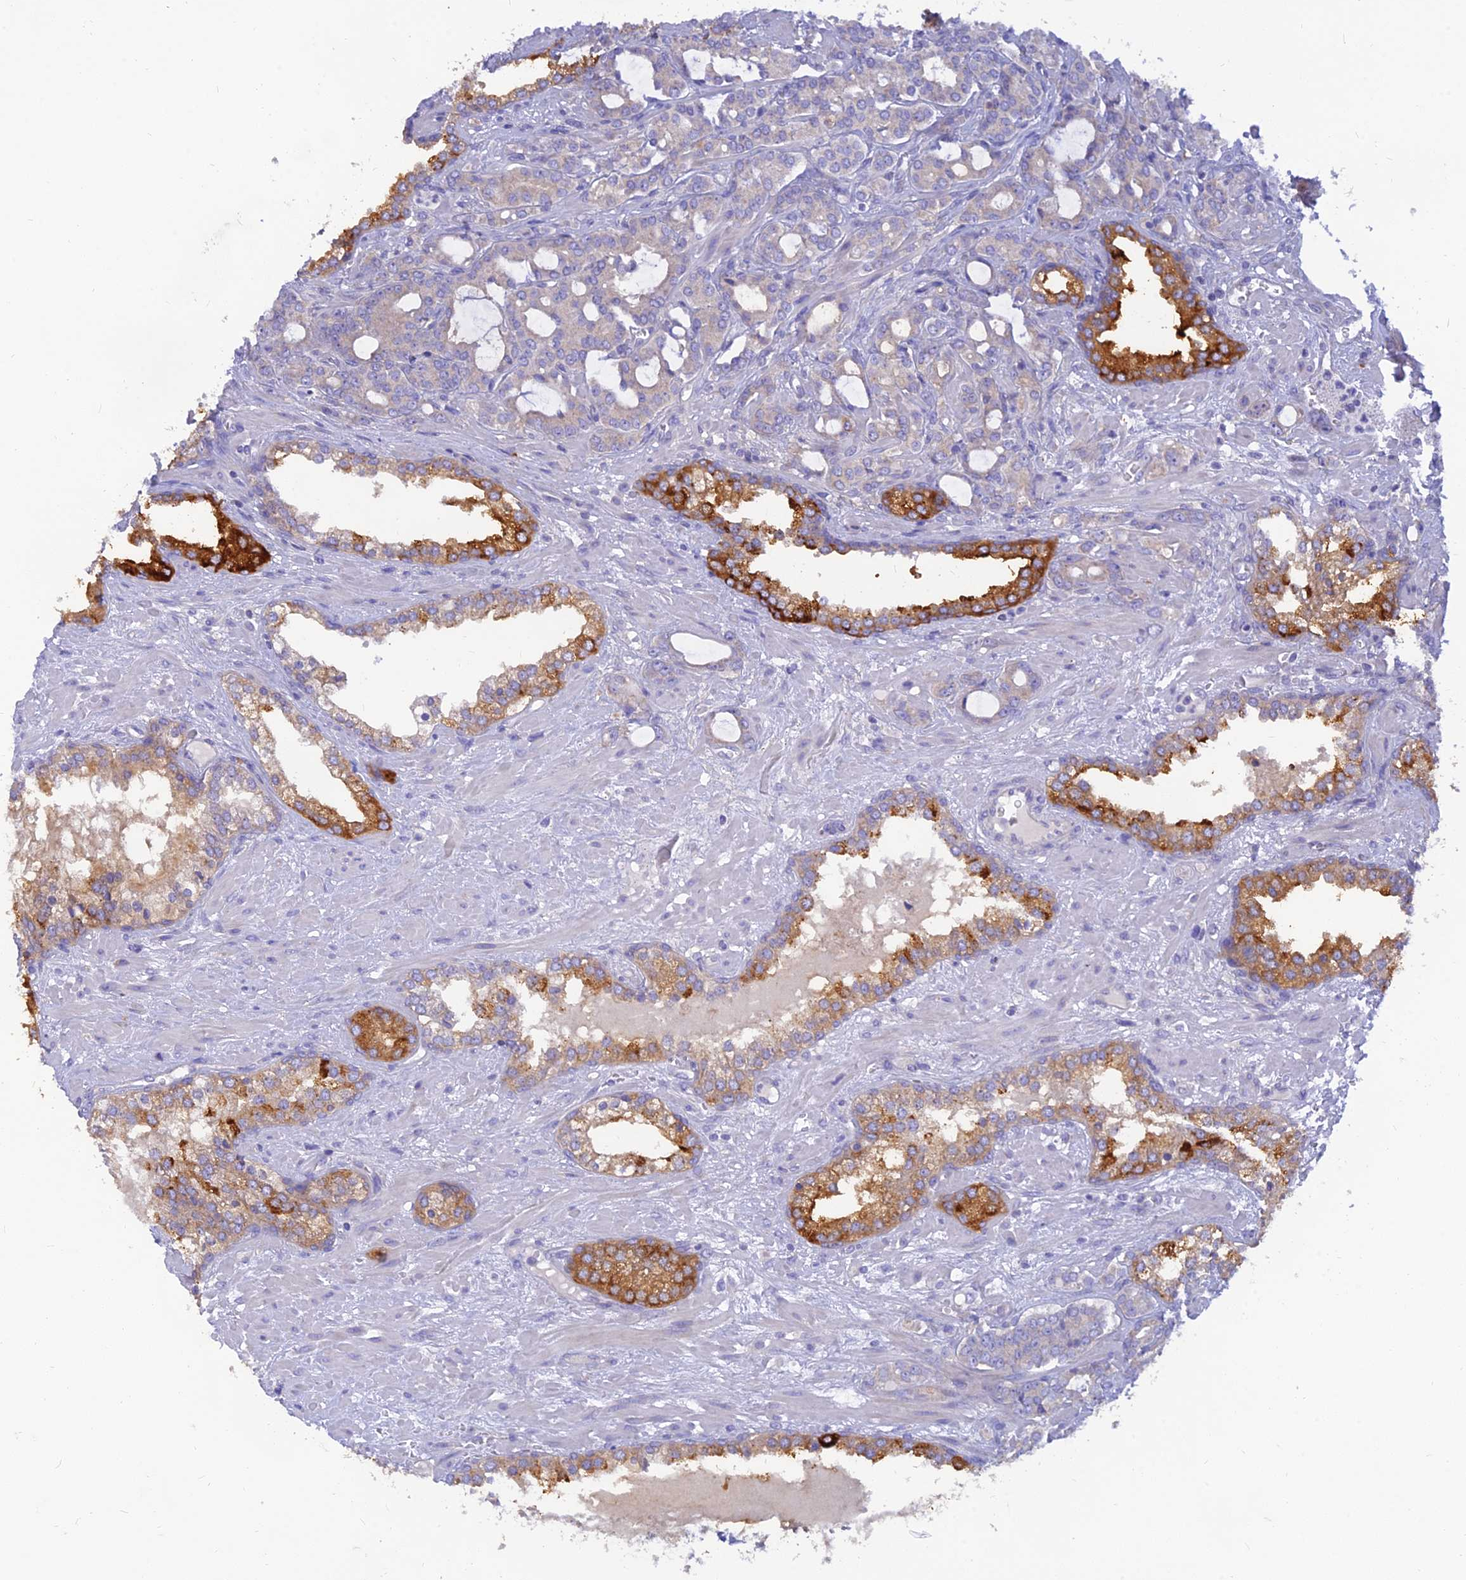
{"staining": {"intensity": "moderate", "quantity": "<25%", "location": "cytoplasmic/membranous"}, "tissue": "prostate cancer", "cell_type": "Tumor cells", "image_type": "cancer", "snomed": [{"axis": "morphology", "description": "Adenocarcinoma, High grade"}, {"axis": "topography", "description": "Prostate"}], "caption": "Protein analysis of prostate cancer tissue shows moderate cytoplasmic/membranous expression in about <25% of tumor cells.", "gene": "TMEM30B", "patient": {"sex": "male", "age": 72}}